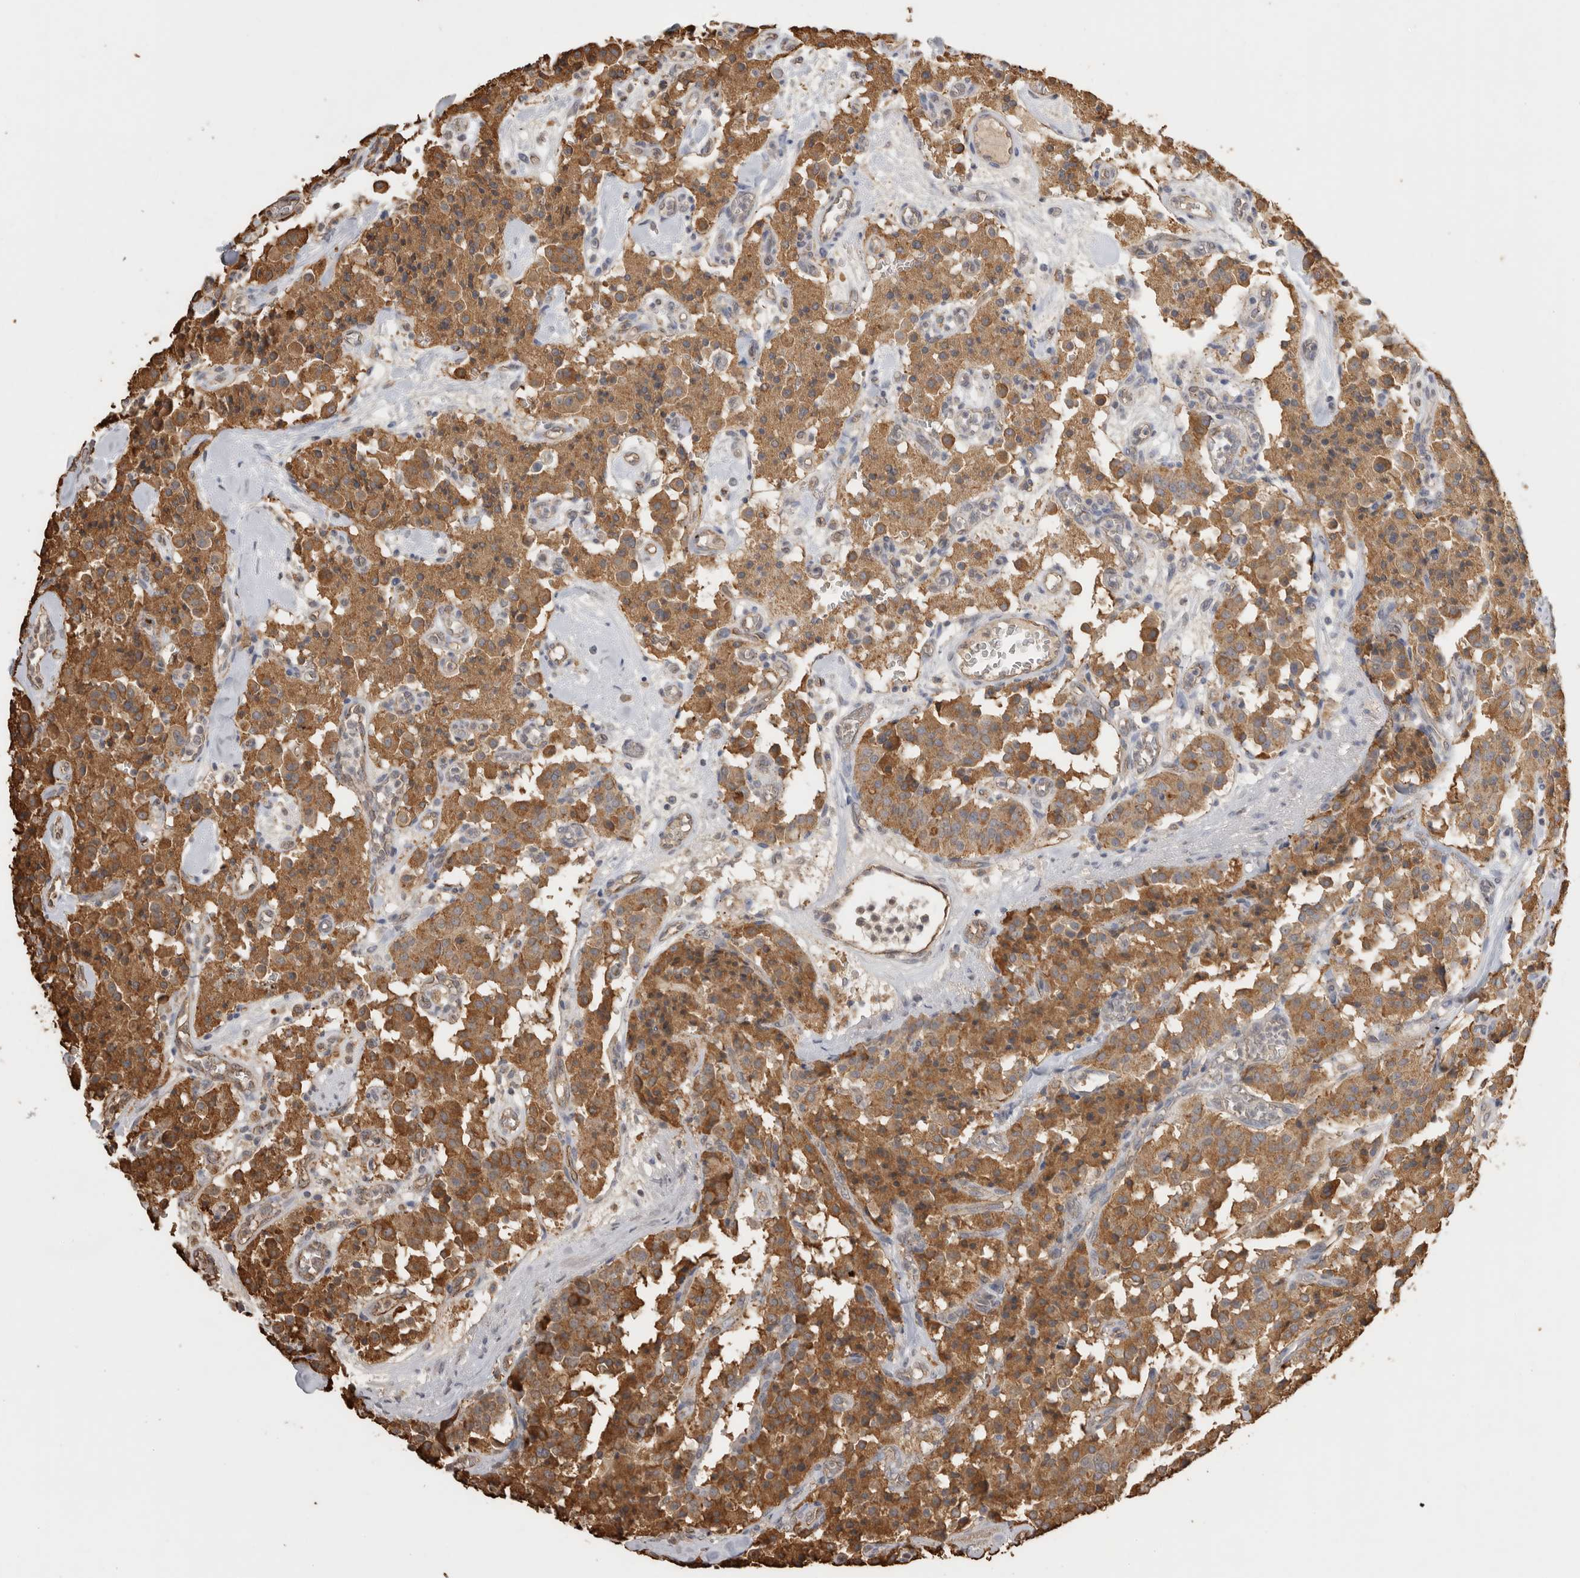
{"staining": {"intensity": "moderate", "quantity": ">75%", "location": "cytoplasmic/membranous"}, "tissue": "carcinoid", "cell_type": "Tumor cells", "image_type": "cancer", "snomed": [{"axis": "morphology", "description": "Carcinoid, malignant, NOS"}, {"axis": "topography", "description": "Lung"}], "caption": "Protein expression analysis of carcinoid (malignant) displays moderate cytoplasmic/membranous expression in approximately >75% of tumor cells. (DAB IHC, brown staining for protein, blue staining for nuclei).", "gene": "IL27", "patient": {"sex": "male", "age": 30}}